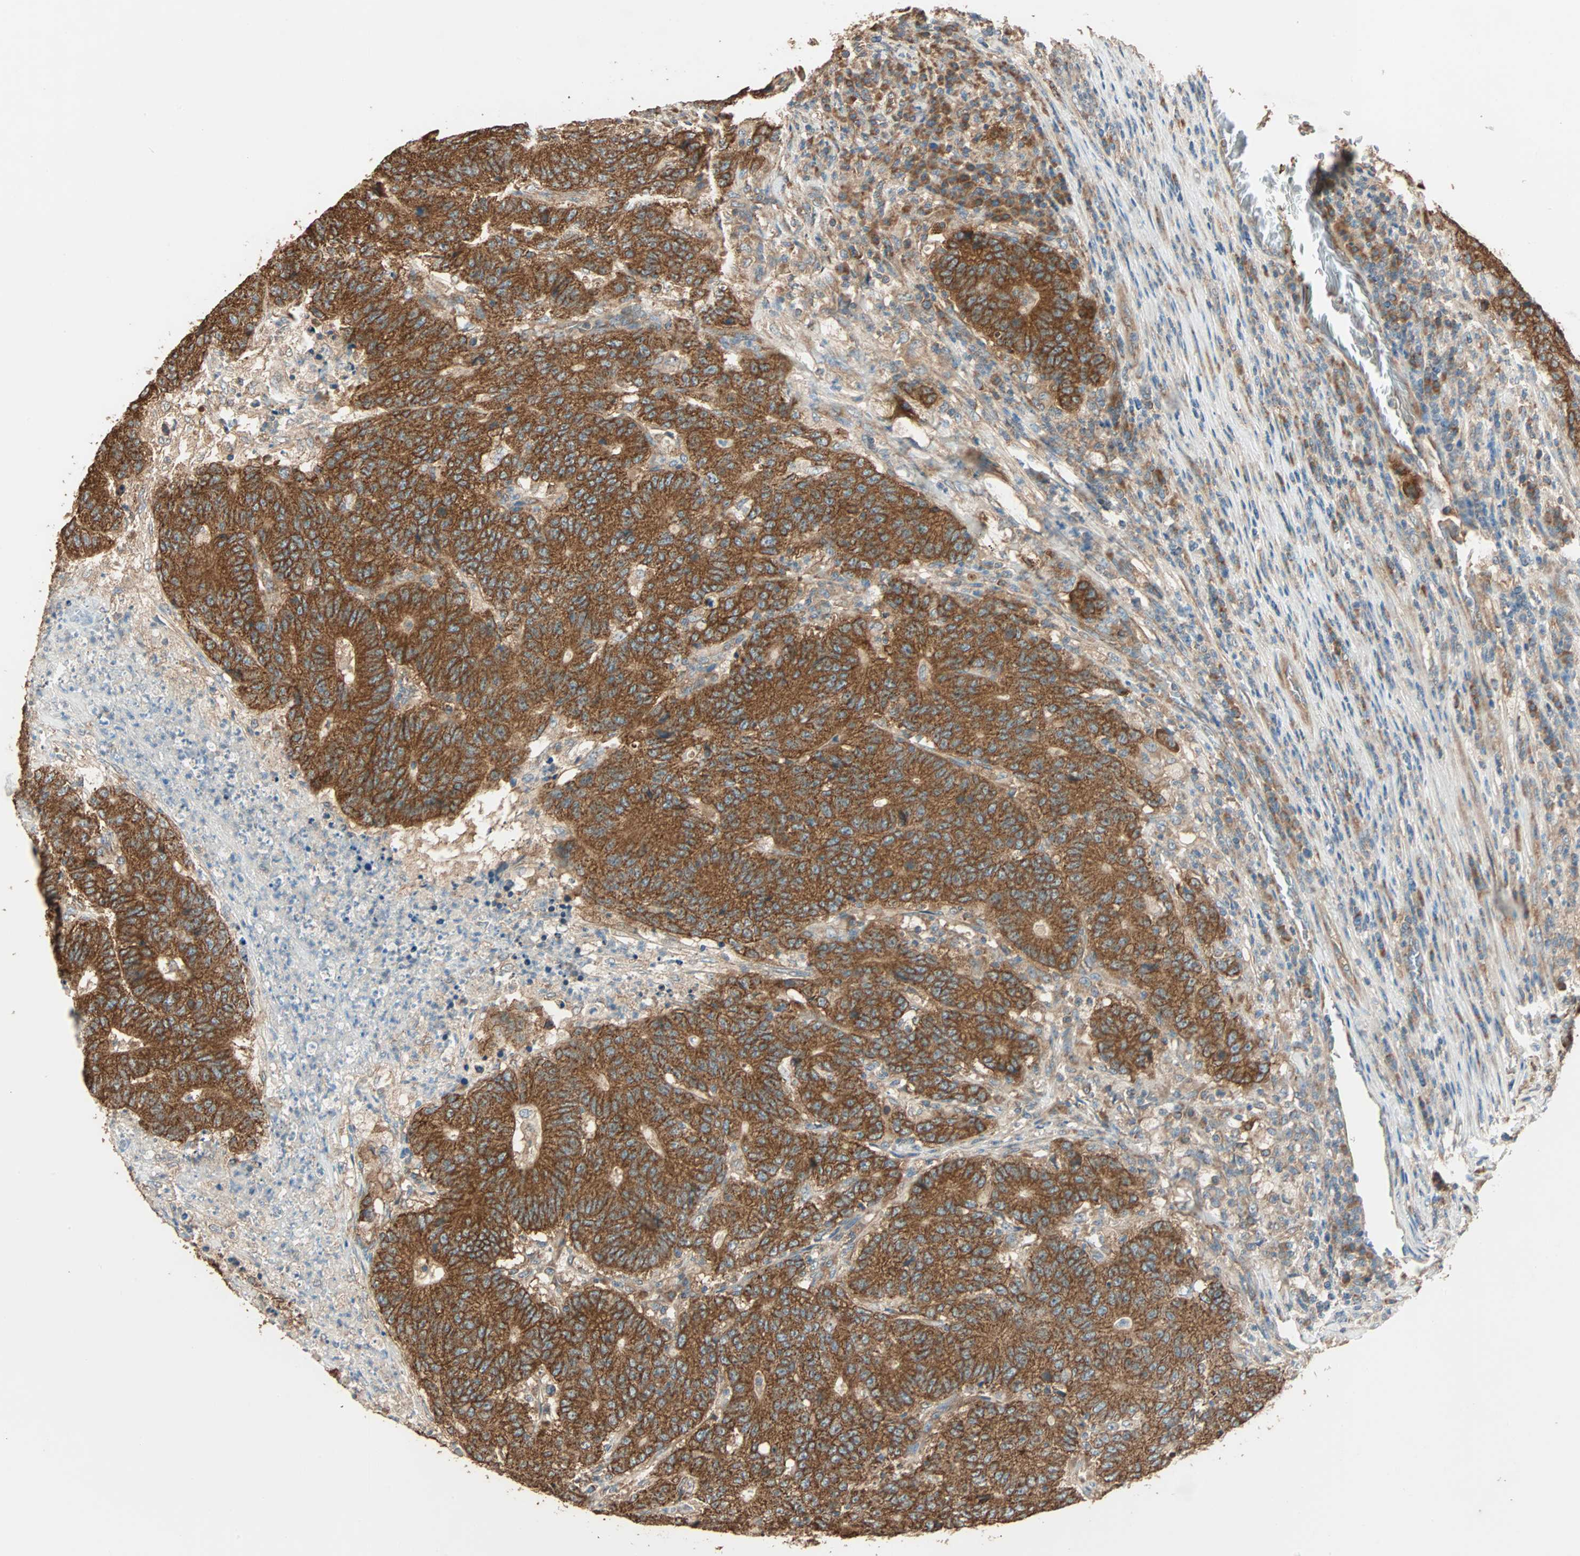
{"staining": {"intensity": "strong", "quantity": ">75%", "location": "cytoplasmic/membranous"}, "tissue": "colorectal cancer", "cell_type": "Tumor cells", "image_type": "cancer", "snomed": [{"axis": "morphology", "description": "Normal tissue, NOS"}, {"axis": "morphology", "description": "Adenocarcinoma, NOS"}, {"axis": "topography", "description": "Colon"}], "caption": "Strong cytoplasmic/membranous expression for a protein is seen in about >75% of tumor cells of colorectal adenocarcinoma using immunohistochemistry (IHC).", "gene": "EIF4G2", "patient": {"sex": "female", "age": 75}}